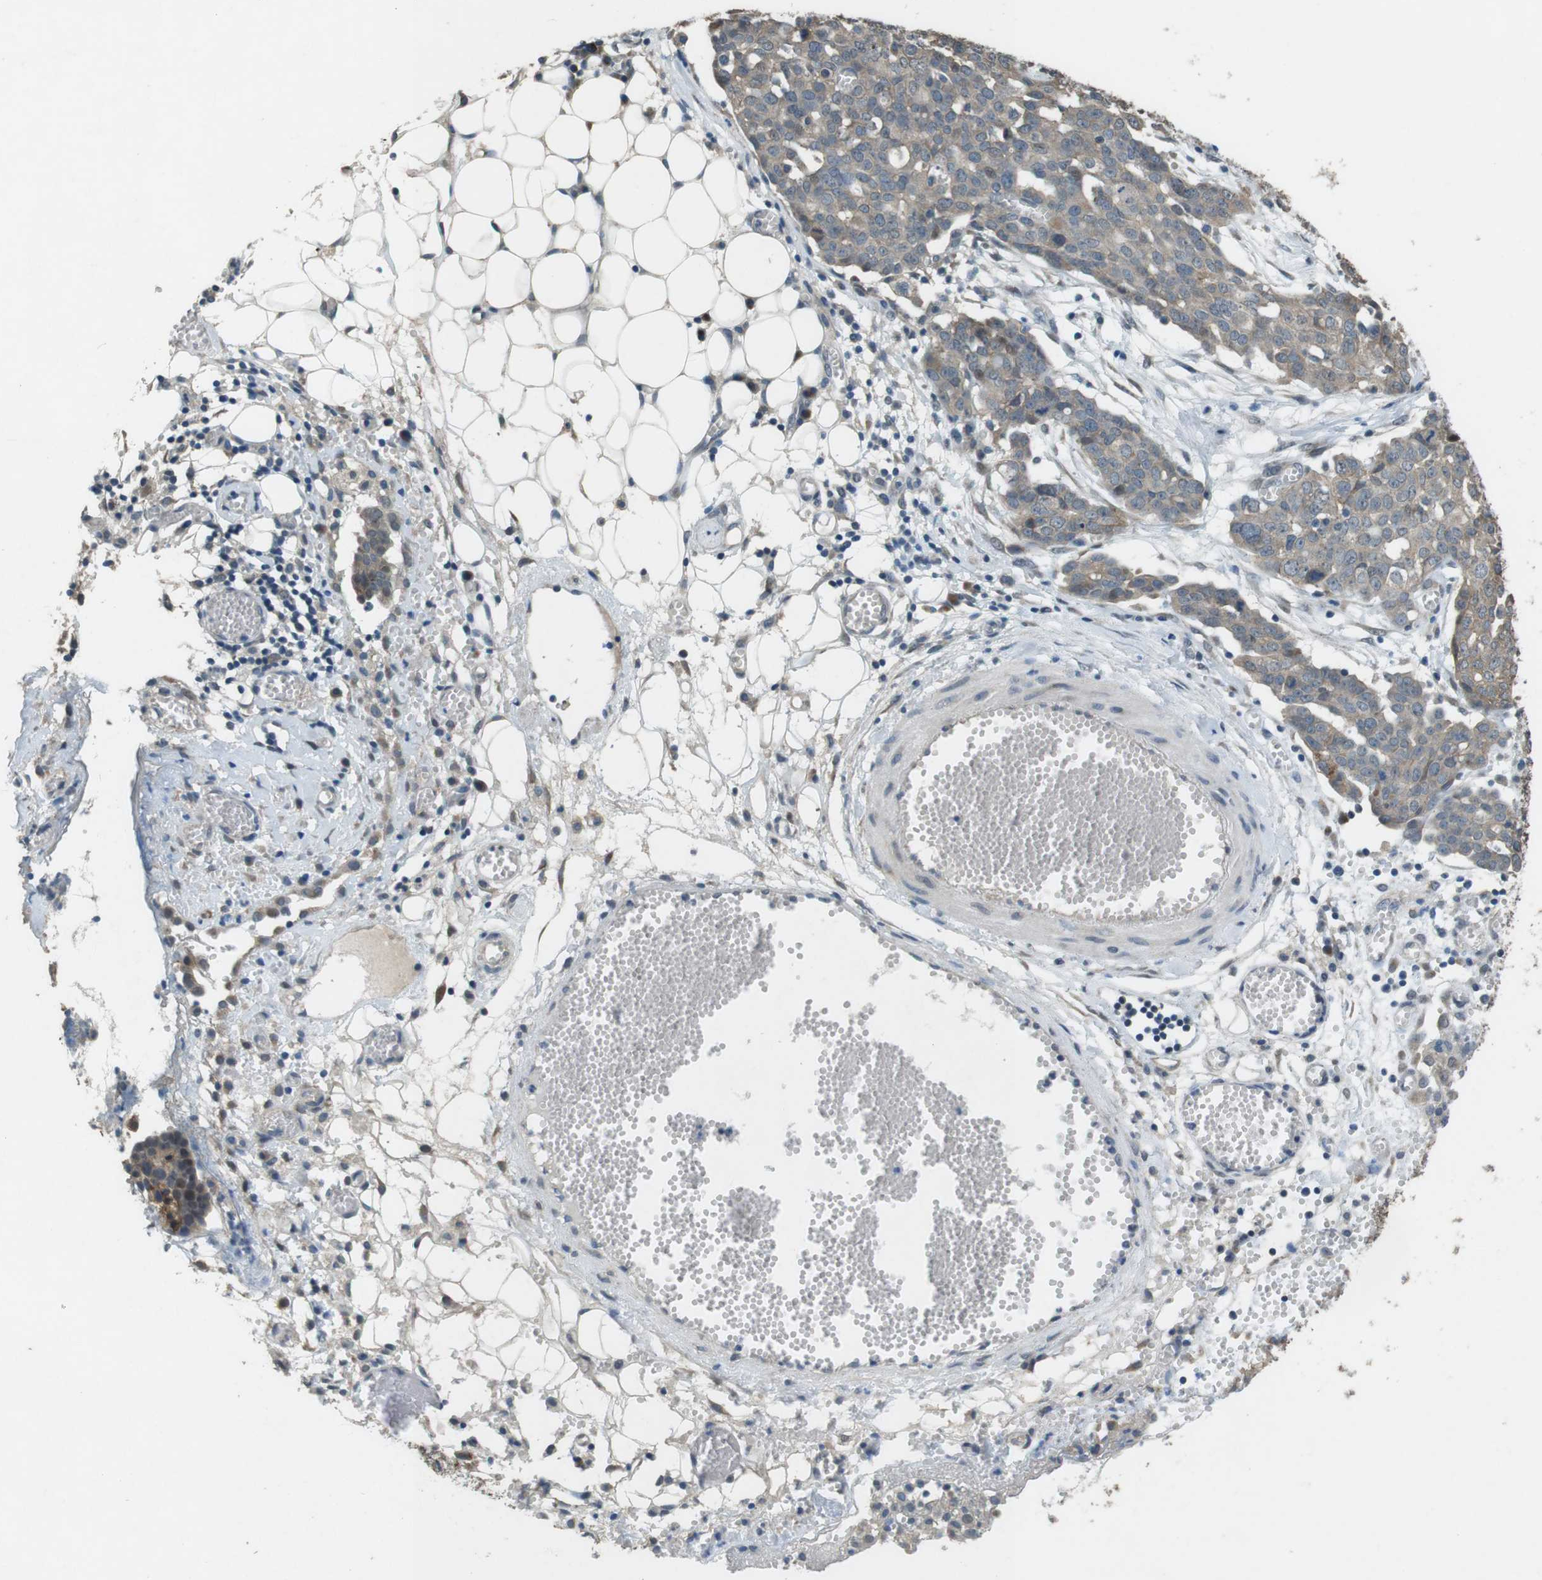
{"staining": {"intensity": "weak", "quantity": "25%-75%", "location": "cytoplasmic/membranous"}, "tissue": "ovarian cancer", "cell_type": "Tumor cells", "image_type": "cancer", "snomed": [{"axis": "morphology", "description": "Cystadenocarcinoma, serous, NOS"}, {"axis": "topography", "description": "Soft tissue"}, {"axis": "topography", "description": "Ovary"}], "caption": "The histopathology image exhibits a brown stain indicating the presence of a protein in the cytoplasmic/membranous of tumor cells in ovarian cancer (serous cystadenocarcinoma).", "gene": "CLDN7", "patient": {"sex": "female", "age": 57}}